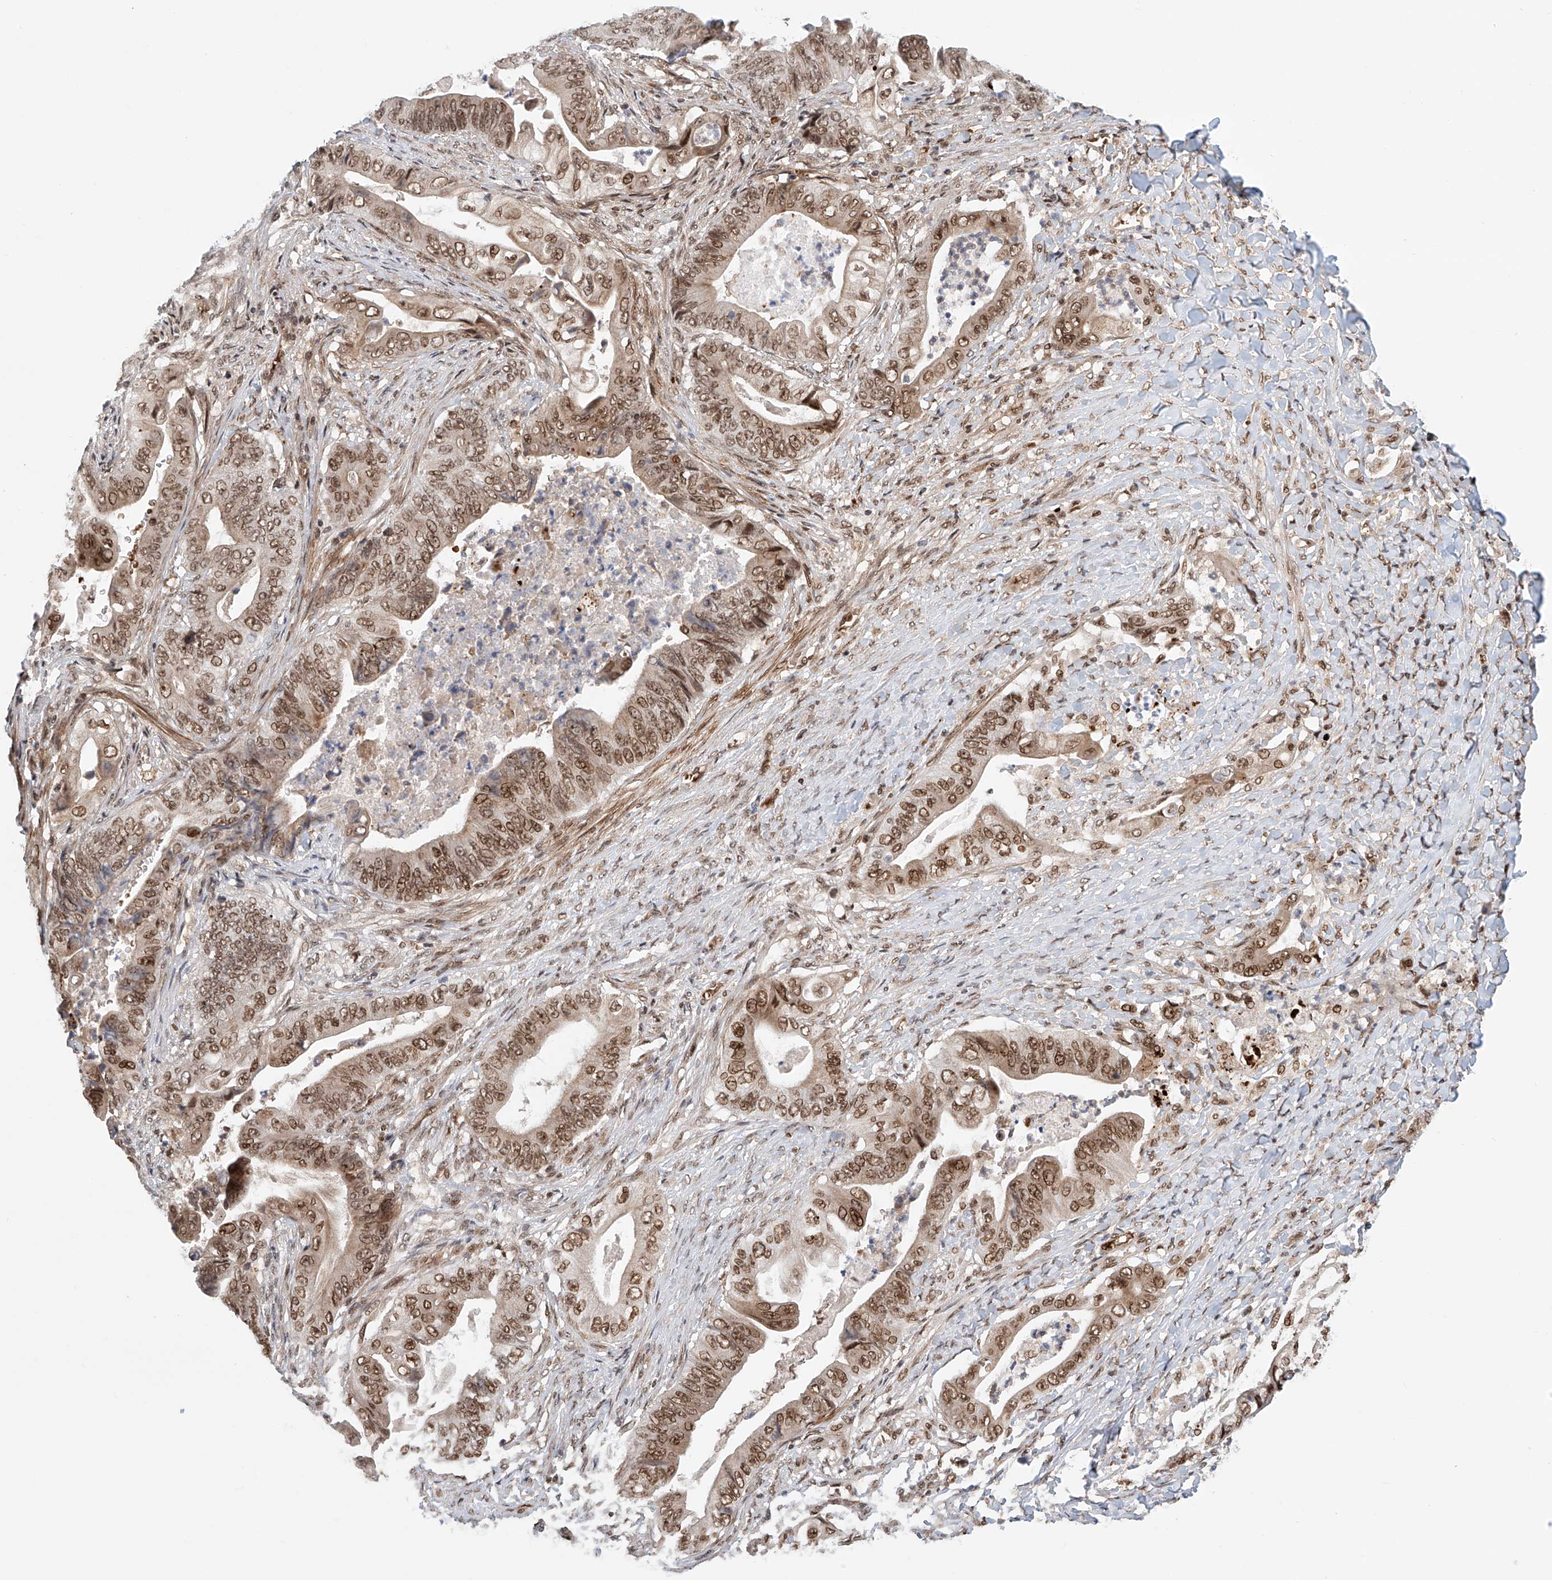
{"staining": {"intensity": "moderate", "quantity": ">75%", "location": "cytoplasmic/membranous,nuclear"}, "tissue": "stomach cancer", "cell_type": "Tumor cells", "image_type": "cancer", "snomed": [{"axis": "morphology", "description": "Adenocarcinoma, NOS"}, {"axis": "topography", "description": "Stomach"}], "caption": "This histopathology image shows immunohistochemistry staining of human stomach cancer, with medium moderate cytoplasmic/membranous and nuclear staining in about >75% of tumor cells.", "gene": "ZNF470", "patient": {"sex": "female", "age": 73}}